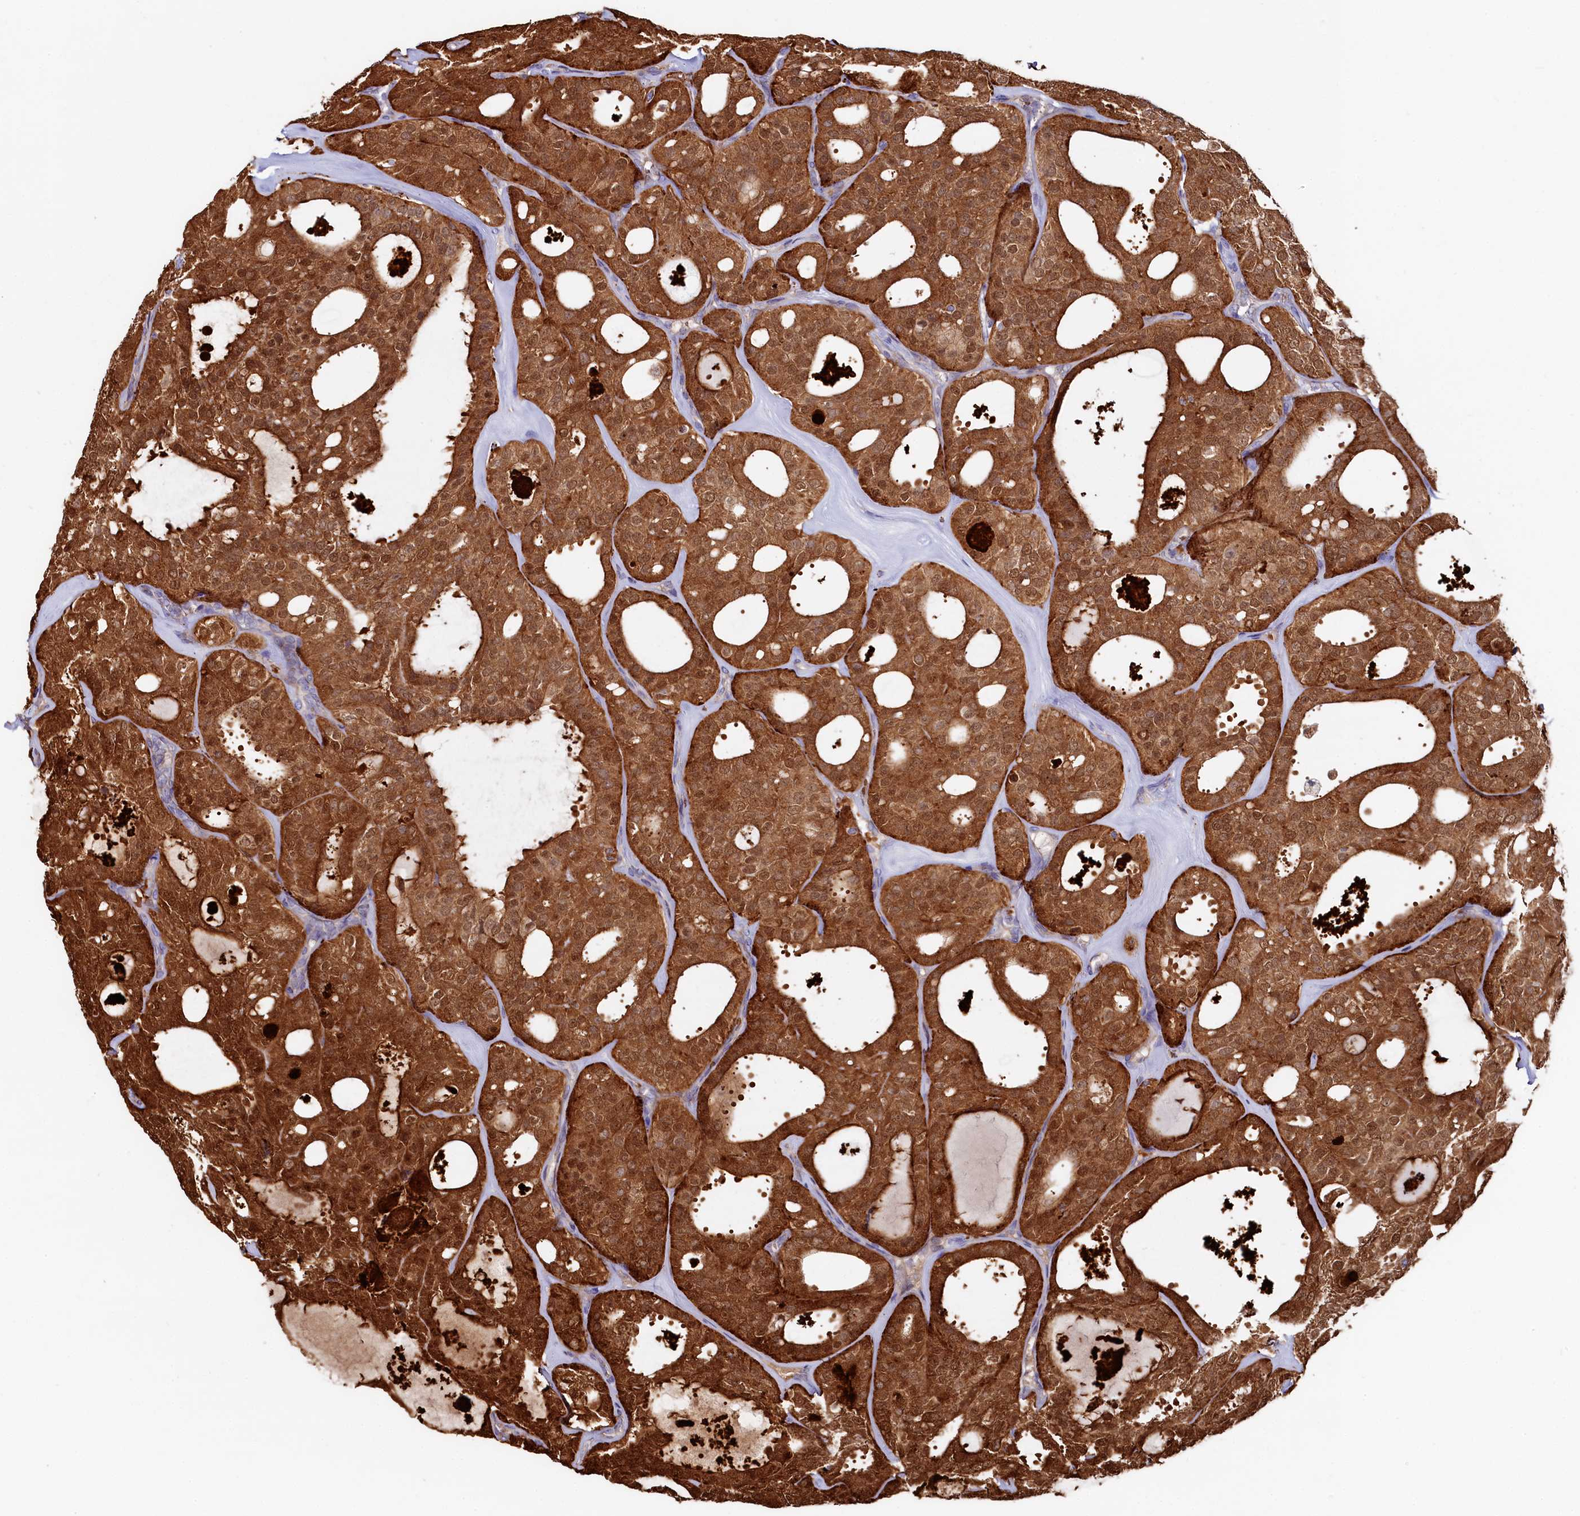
{"staining": {"intensity": "strong", "quantity": ">75%", "location": "cytoplasmic/membranous,nuclear"}, "tissue": "thyroid cancer", "cell_type": "Tumor cells", "image_type": "cancer", "snomed": [{"axis": "morphology", "description": "Follicular adenoma carcinoma, NOS"}, {"axis": "topography", "description": "Thyroid gland"}], "caption": "DAB (3,3'-diaminobenzidine) immunohistochemical staining of thyroid cancer shows strong cytoplasmic/membranous and nuclear protein expression in approximately >75% of tumor cells.", "gene": "ASTE1", "patient": {"sex": "male", "age": 75}}